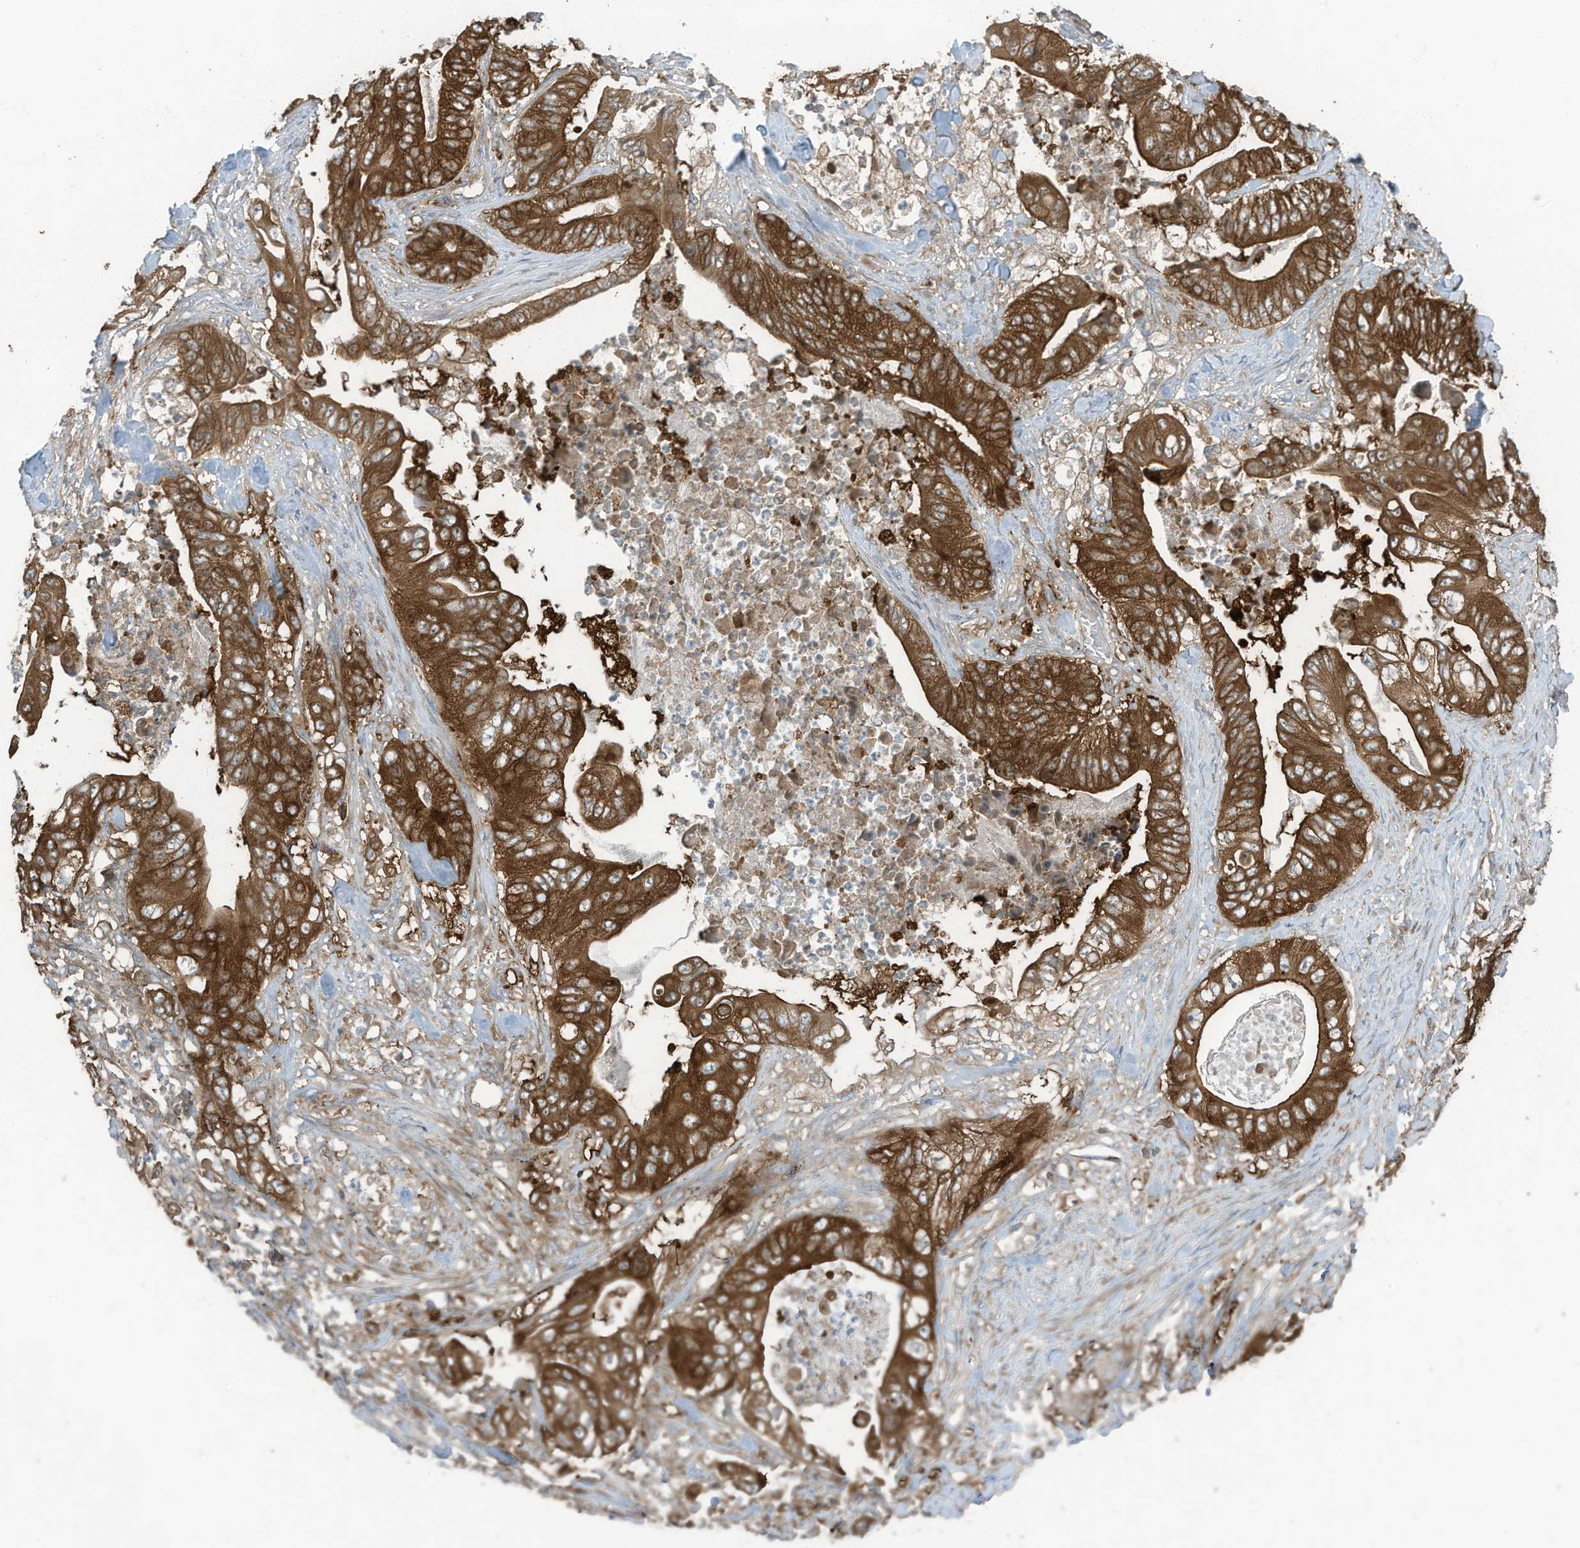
{"staining": {"intensity": "strong", "quantity": ">75%", "location": "cytoplasmic/membranous"}, "tissue": "stomach cancer", "cell_type": "Tumor cells", "image_type": "cancer", "snomed": [{"axis": "morphology", "description": "Adenocarcinoma, NOS"}, {"axis": "topography", "description": "Stomach"}], "caption": "The micrograph exhibits a brown stain indicating the presence of a protein in the cytoplasmic/membranous of tumor cells in stomach cancer.", "gene": "OLA1", "patient": {"sex": "female", "age": 73}}